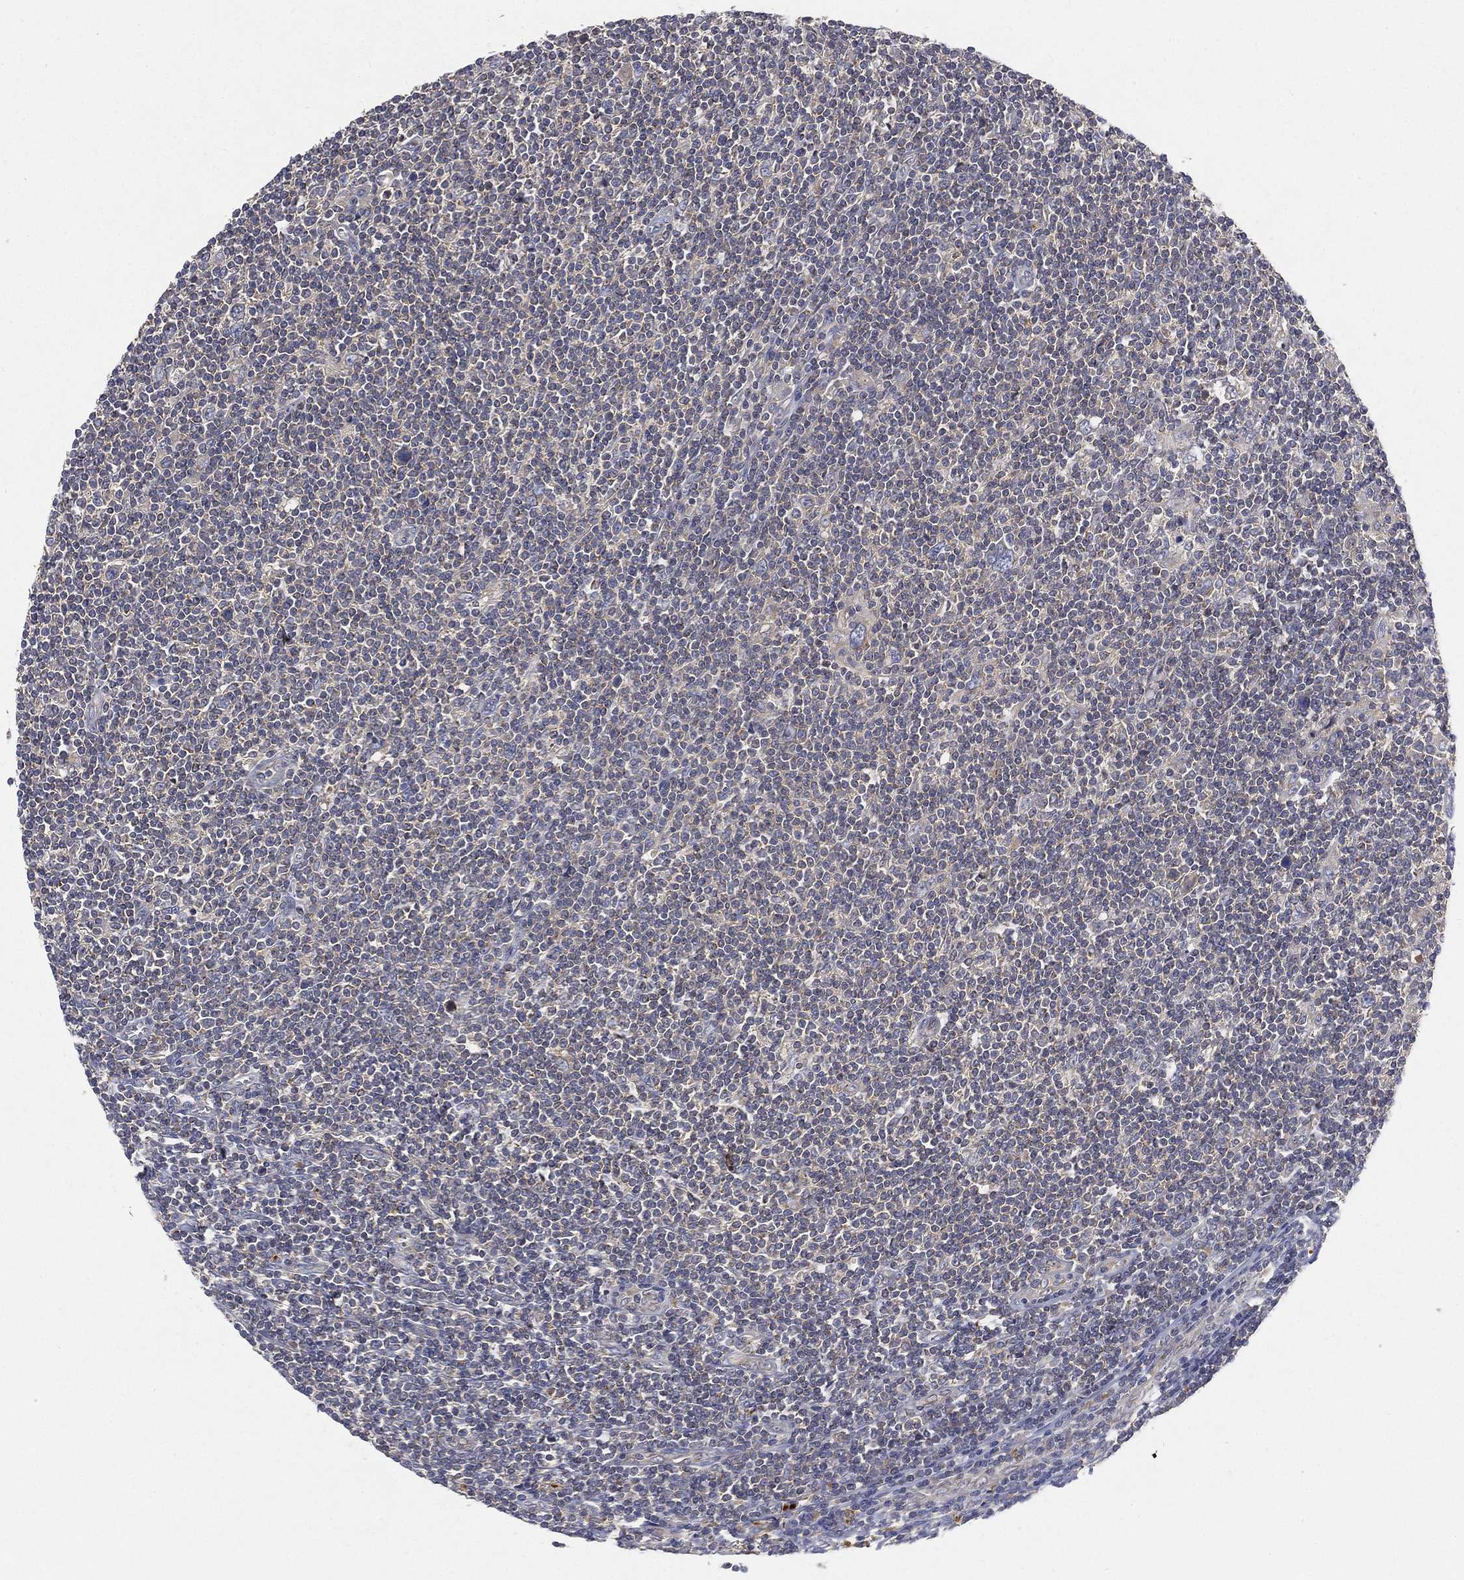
{"staining": {"intensity": "negative", "quantity": "none", "location": "none"}, "tissue": "lymphoma", "cell_type": "Tumor cells", "image_type": "cancer", "snomed": [{"axis": "morphology", "description": "Hodgkin's disease, NOS"}, {"axis": "topography", "description": "Lymph node"}], "caption": "Immunohistochemistry (IHC) micrograph of neoplastic tissue: lymphoma stained with DAB (3,3'-diaminobenzidine) reveals no significant protein positivity in tumor cells. (DAB (3,3'-diaminobenzidine) immunohistochemistry visualized using brightfield microscopy, high magnification).", "gene": "CTSL", "patient": {"sex": "male", "age": 40}}